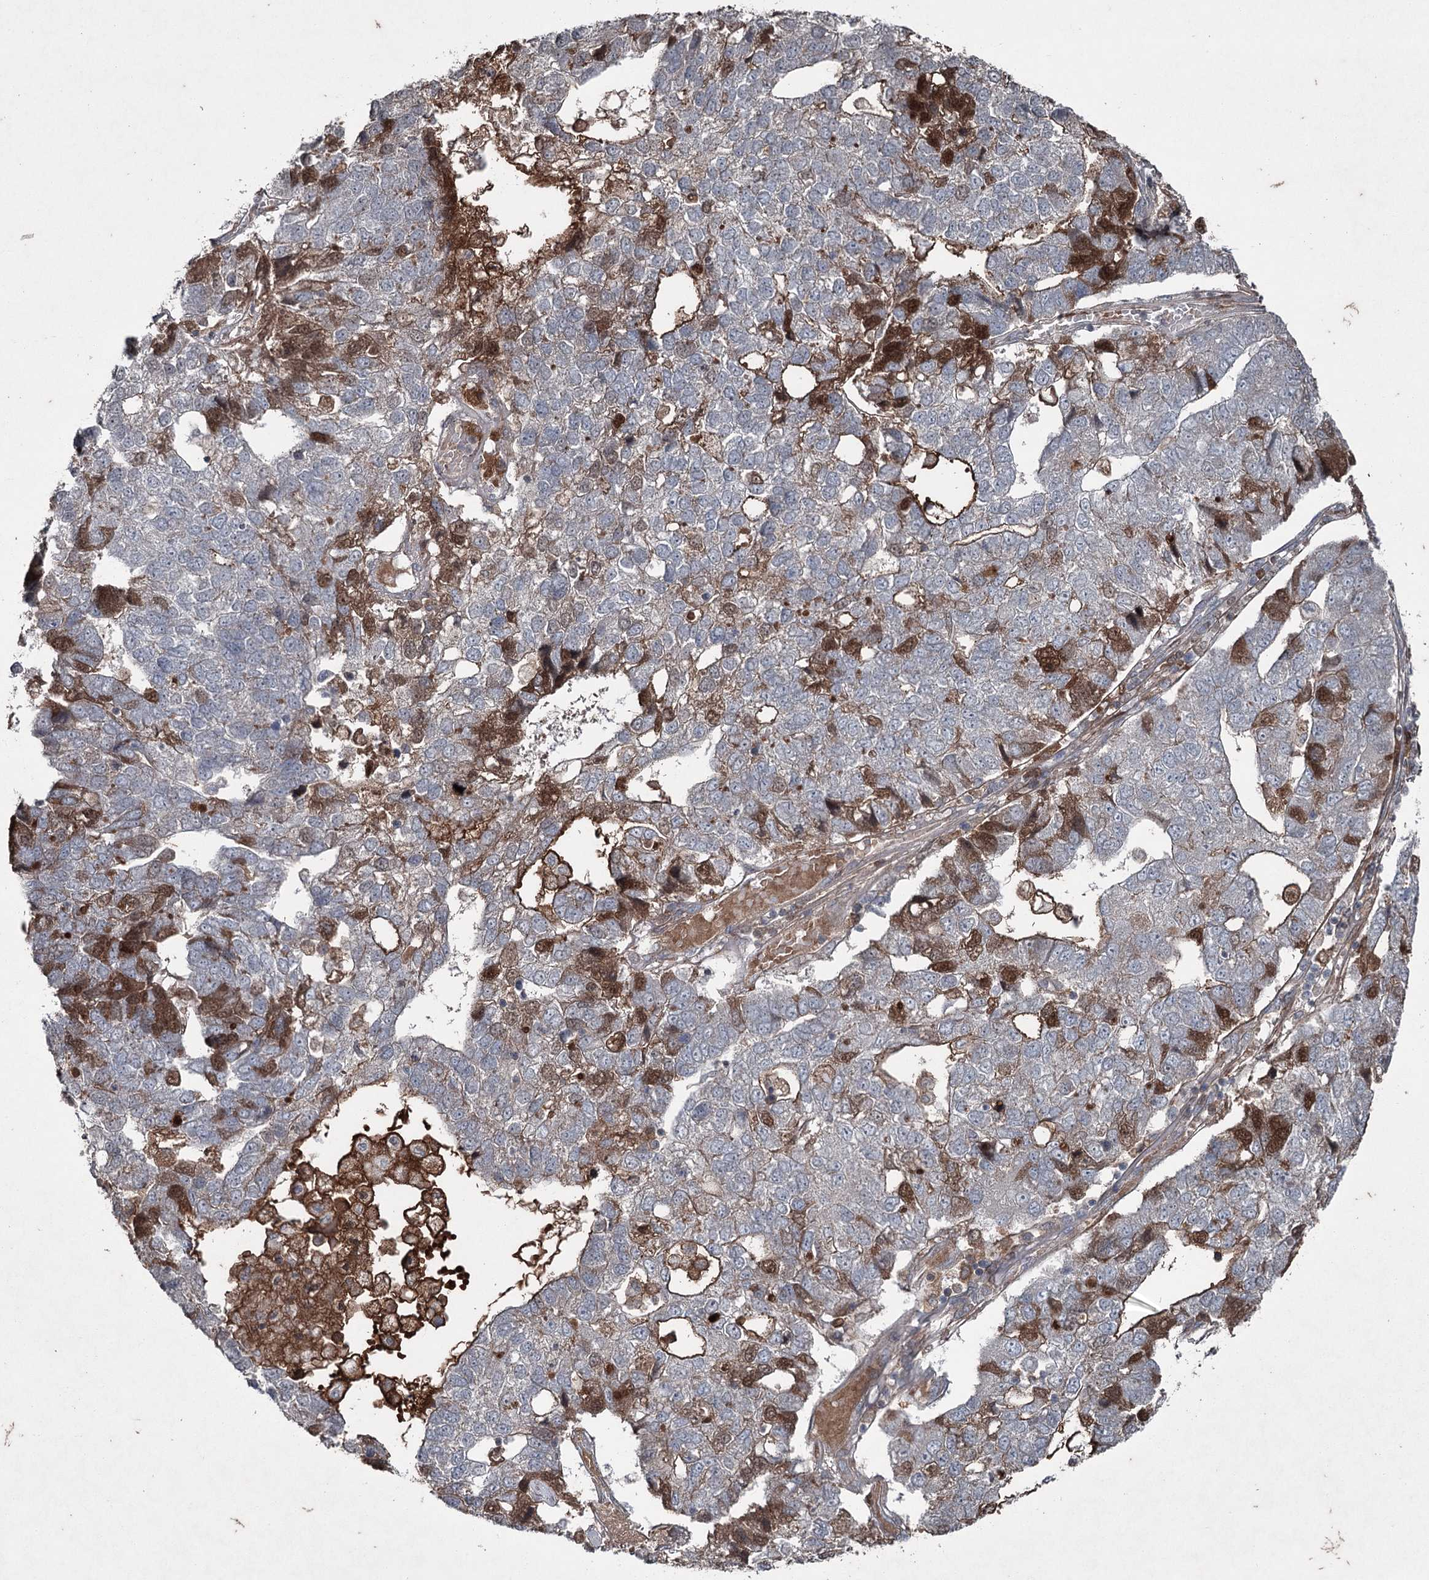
{"staining": {"intensity": "moderate", "quantity": "<25%", "location": "cytoplasmic/membranous"}, "tissue": "pancreatic cancer", "cell_type": "Tumor cells", "image_type": "cancer", "snomed": [{"axis": "morphology", "description": "Adenocarcinoma, NOS"}, {"axis": "topography", "description": "Pancreas"}], "caption": "The immunohistochemical stain labels moderate cytoplasmic/membranous staining in tumor cells of pancreatic adenocarcinoma tissue. The staining was performed using DAB (3,3'-diaminobenzidine), with brown indicating positive protein expression. Nuclei are stained blue with hematoxylin.", "gene": "PGLYRP2", "patient": {"sex": "female", "age": 61}}